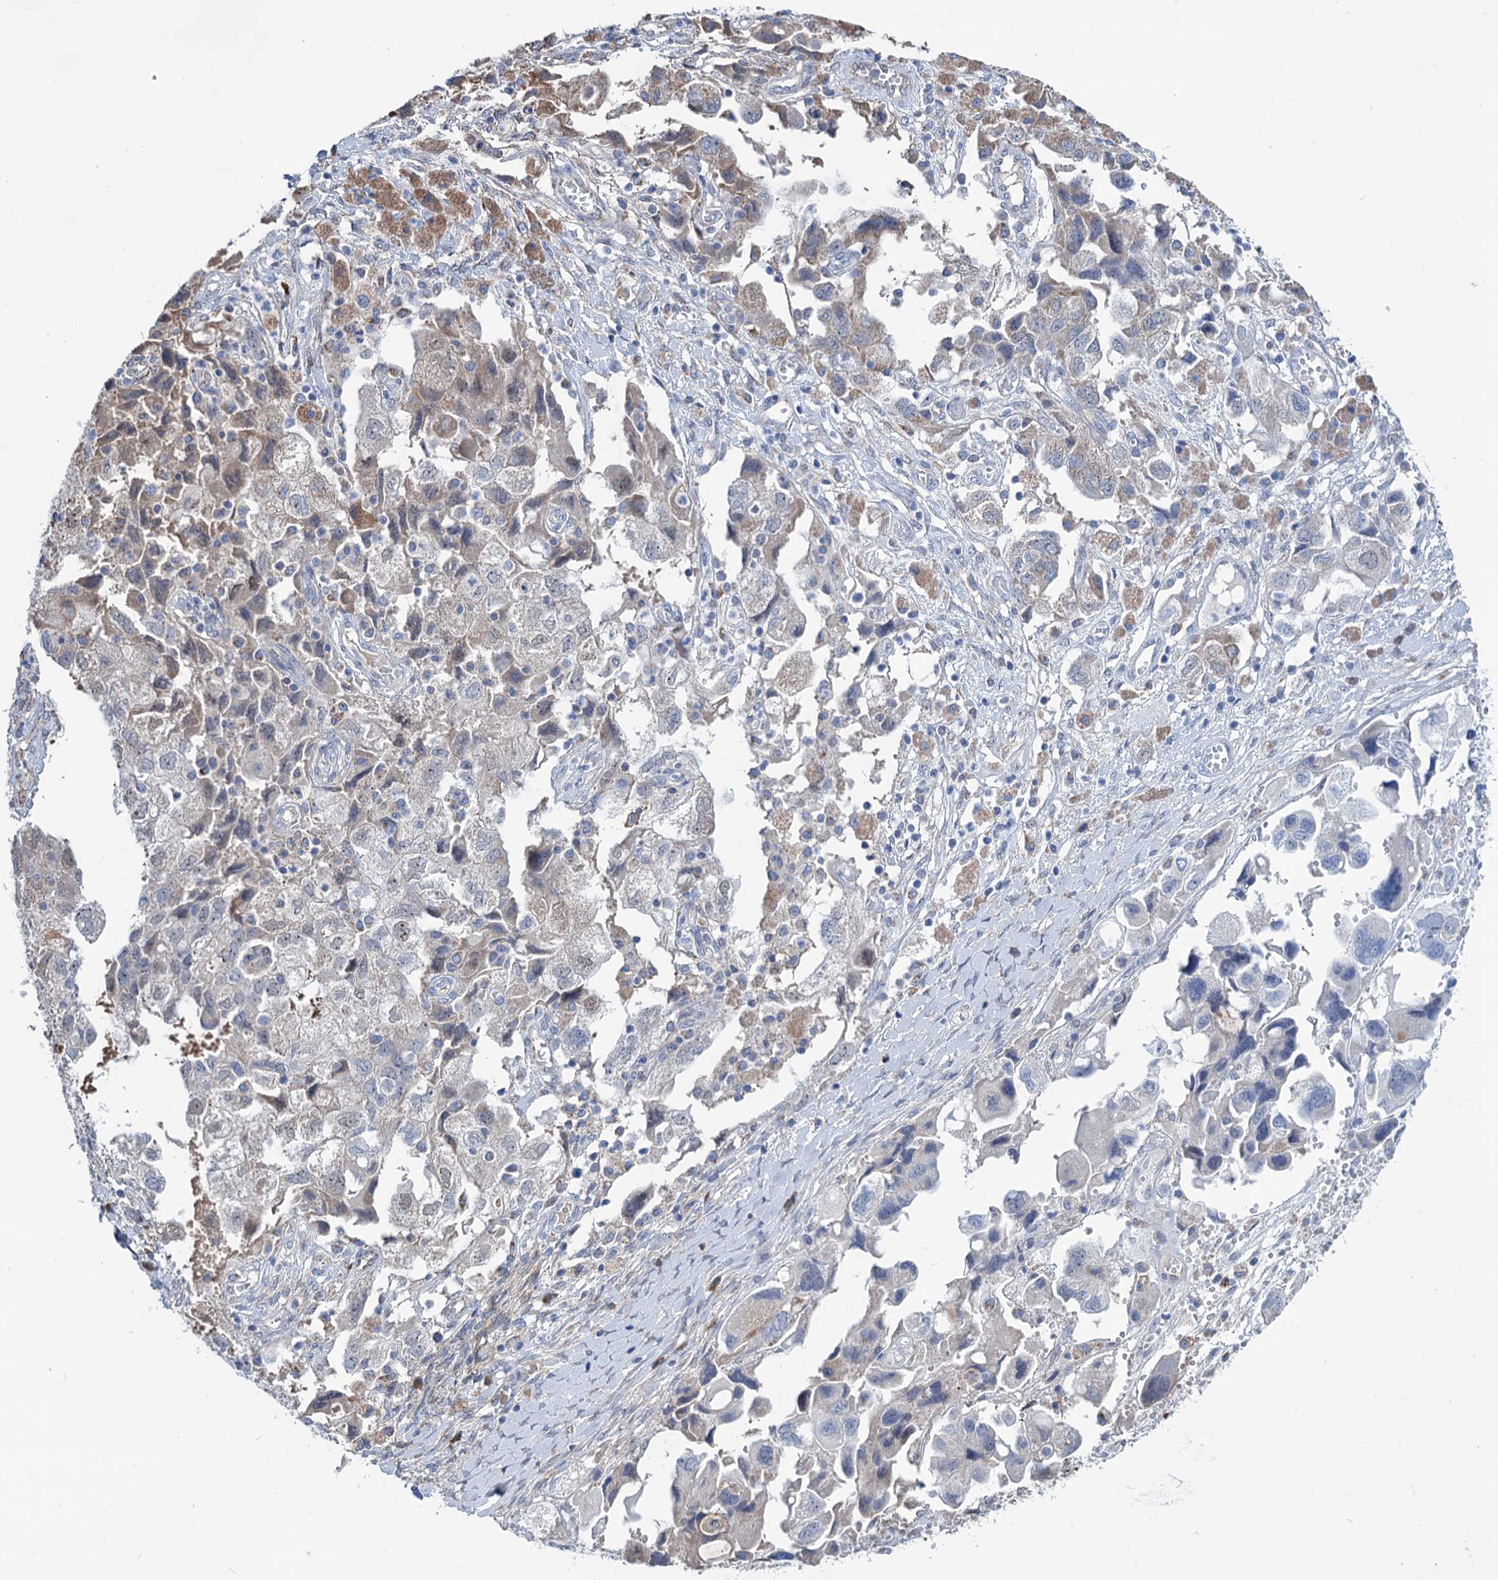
{"staining": {"intensity": "weak", "quantity": "<25%", "location": "cytoplasmic/membranous"}, "tissue": "ovarian cancer", "cell_type": "Tumor cells", "image_type": "cancer", "snomed": [{"axis": "morphology", "description": "Carcinoma, NOS"}, {"axis": "morphology", "description": "Cystadenocarcinoma, serous, NOS"}, {"axis": "topography", "description": "Ovary"}], "caption": "There is no significant staining in tumor cells of ovarian carcinoma.", "gene": "LPIN1", "patient": {"sex": "female", "age": 69}}